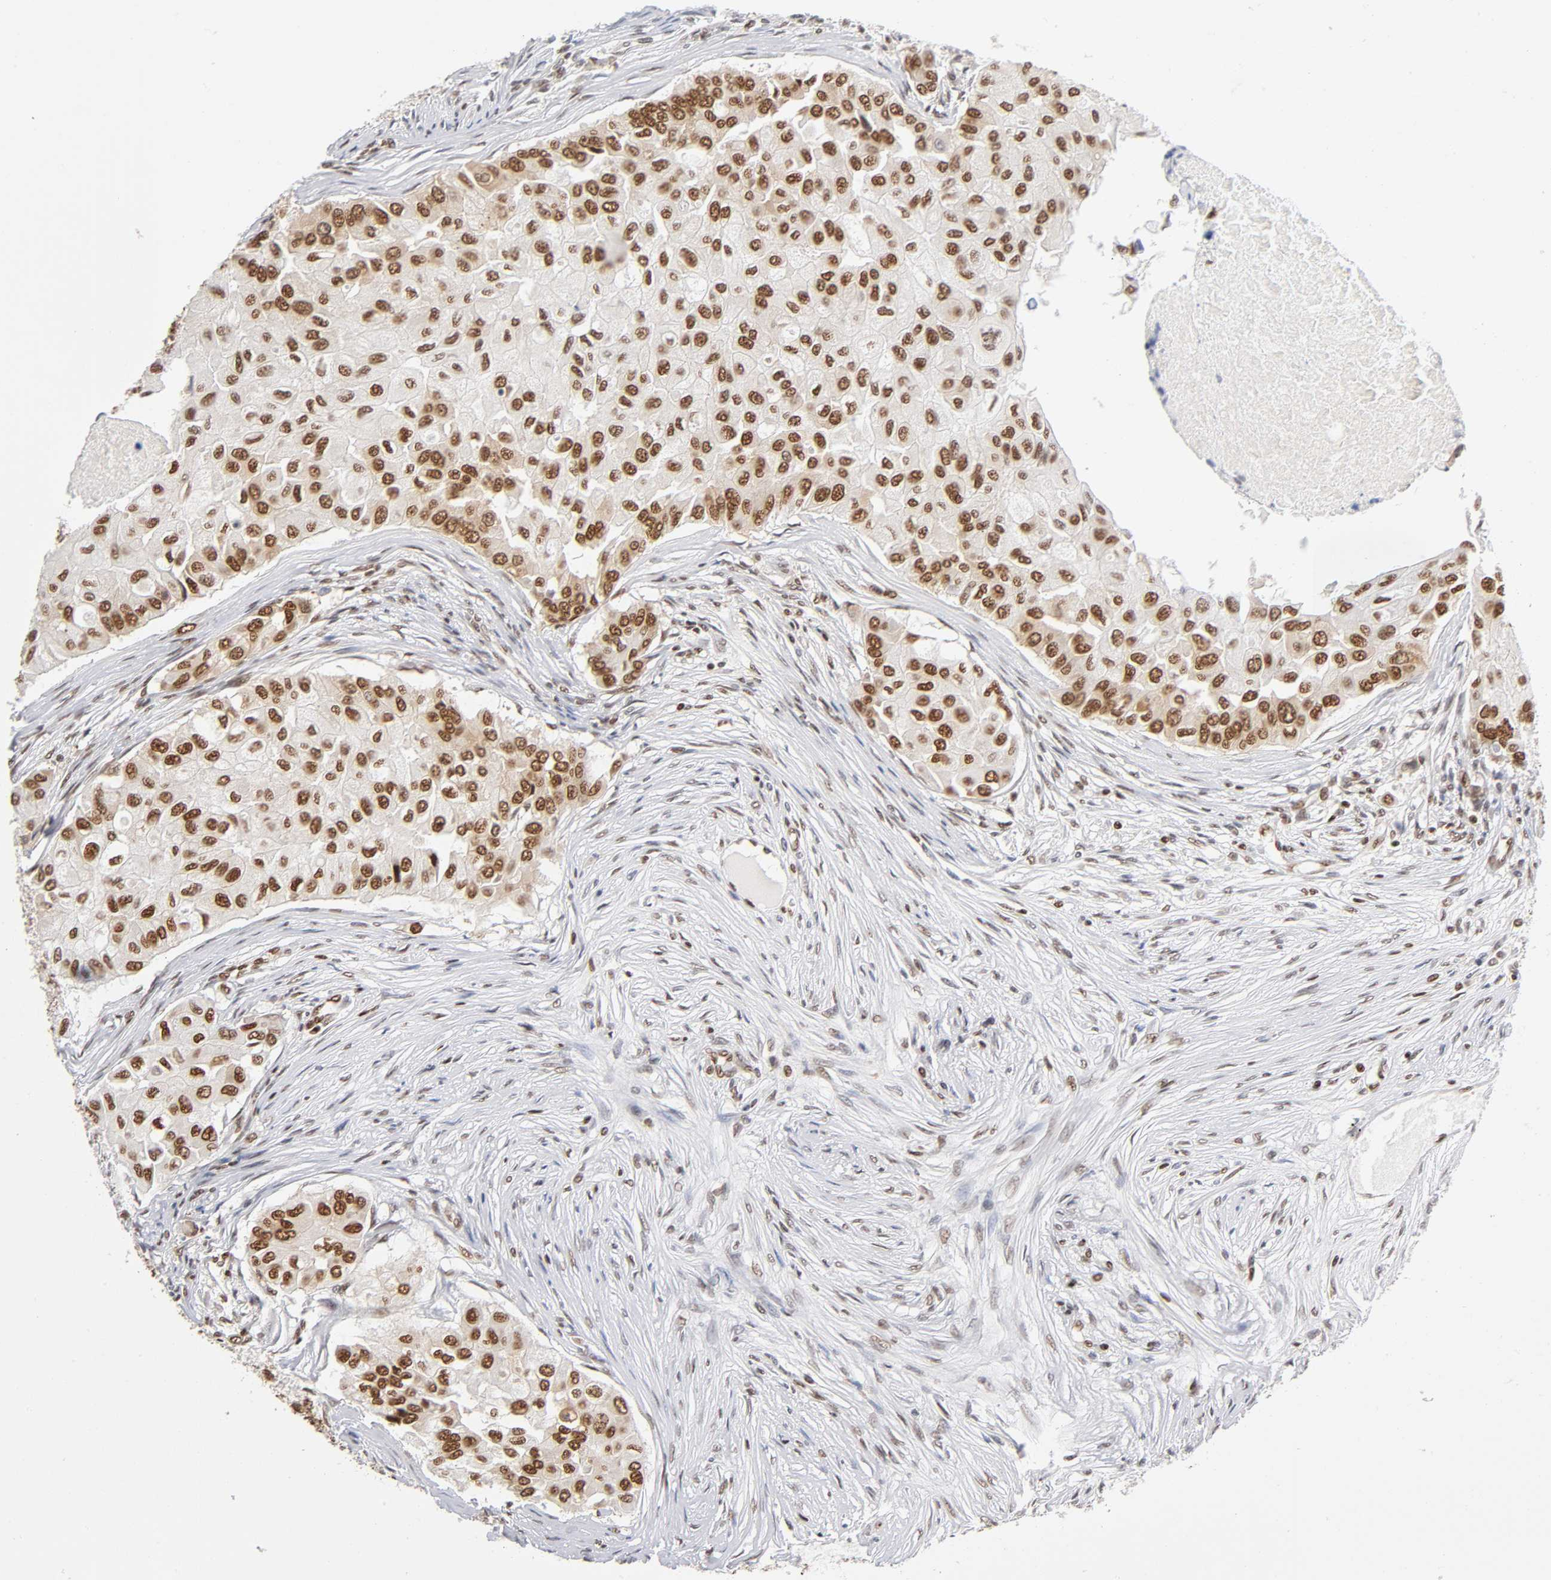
{"staining": {"intensity": "strong", "quantity": ">75%", "location": "nuclear"}, "tissue": "breast cancer", "cell_type": "Tumor cells", "image_type": "cancer", "snomed": [{"axis": "morphology", "description": "Normal tissue, NOS"}, {"axis": "morphology", "description": "Duct carcinoma"}, {"axis": "topography", "description": "Breast"}], "caption": "IHC (DAB (3,3'-diaminobenzidine)) staining of breast cancer demonstrates strong nuclear protein staining in approximately >75% of tumor cells.", "gene": "ILKAP", "patient": {"sex": "female", "age": 49}}